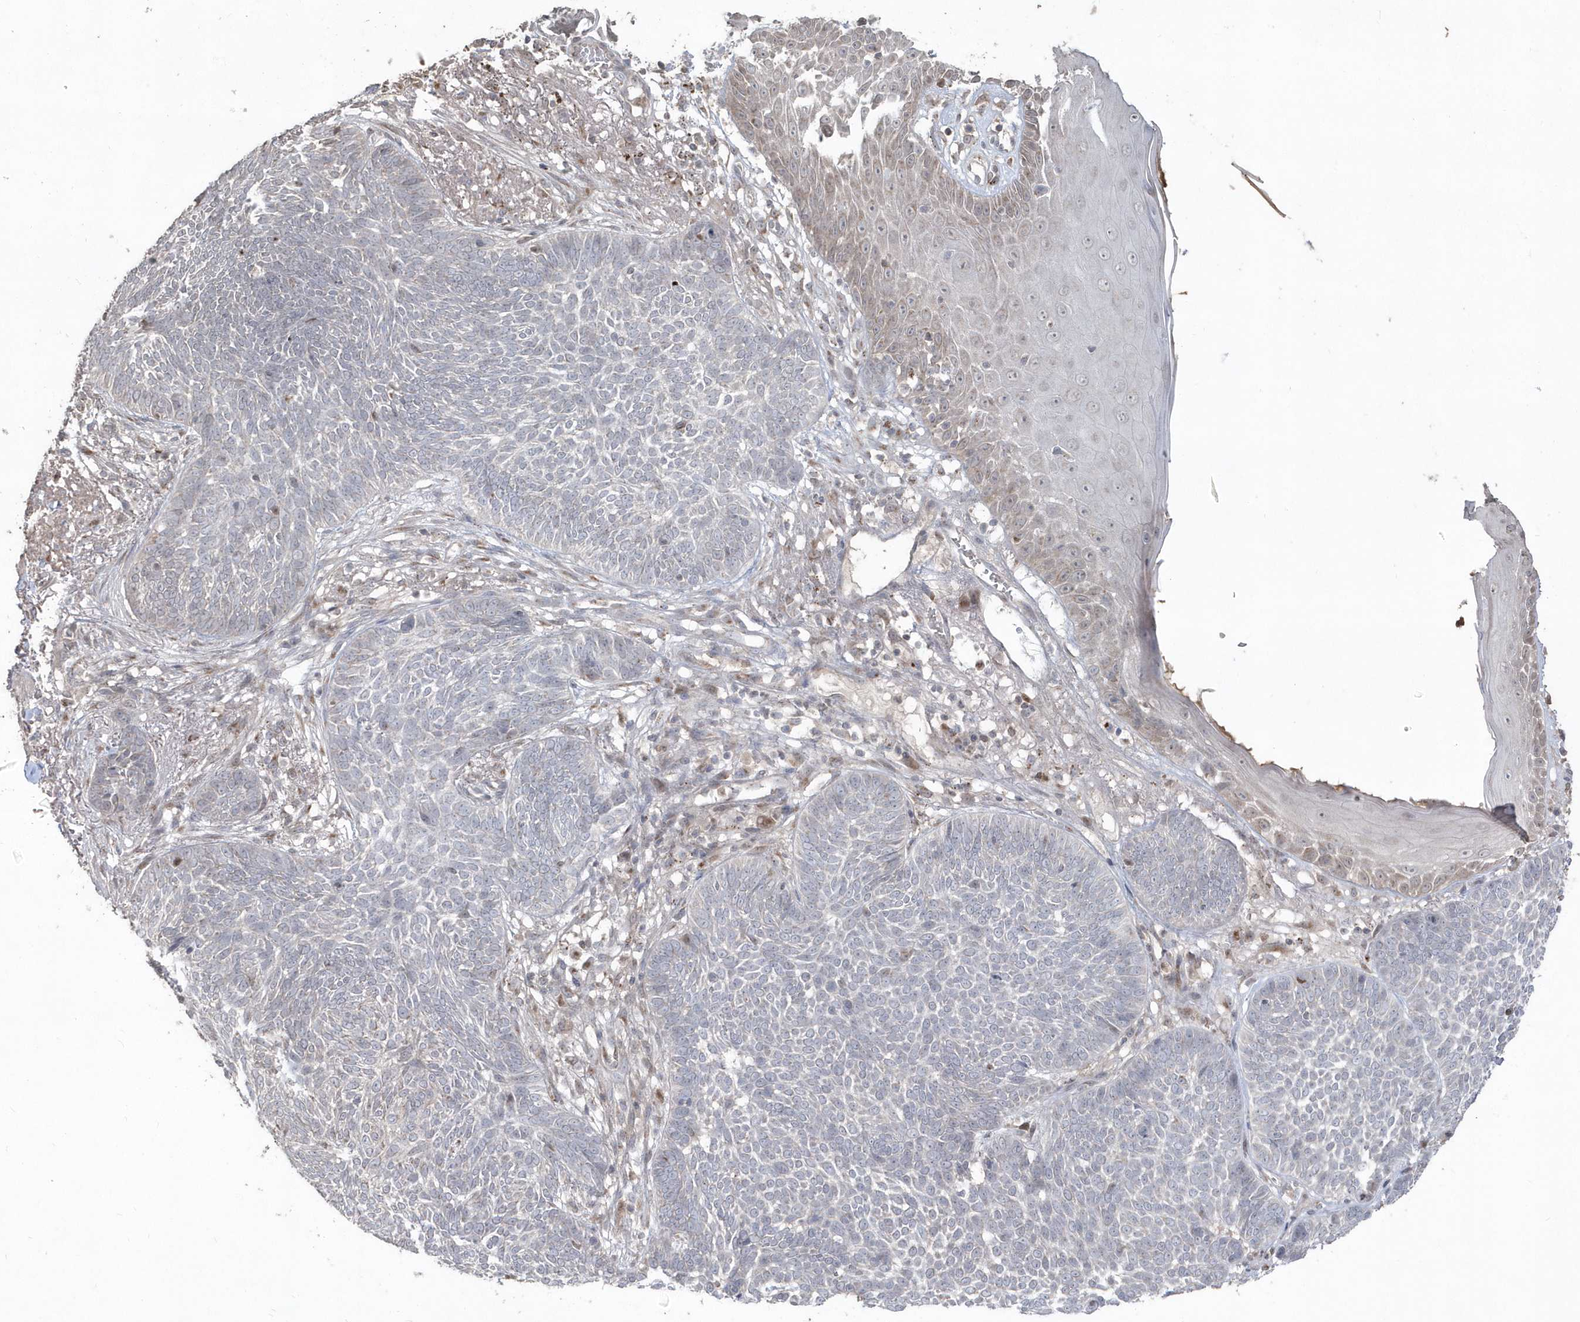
{"staining": {"intensity": "negative", "quantity": "none", "location": "none"}, "tissue": "skin cancer", "cell_type": "Tumor cells", "image_type": "cancer", "snomed": [{"axis": "morphology", "description": "Normal tissue, NOS"}, {"axis": "morphology", "description": "Basal cell carcinoma"}, {"axis": "topography", "description": "Skin"}], "caption": "Histopathology image shows no protein expression in tumor cells of skin basal cell carcinoma tissue.", "gene": "GEMIN6", "patient": {"sex": "male", "age": 64}}